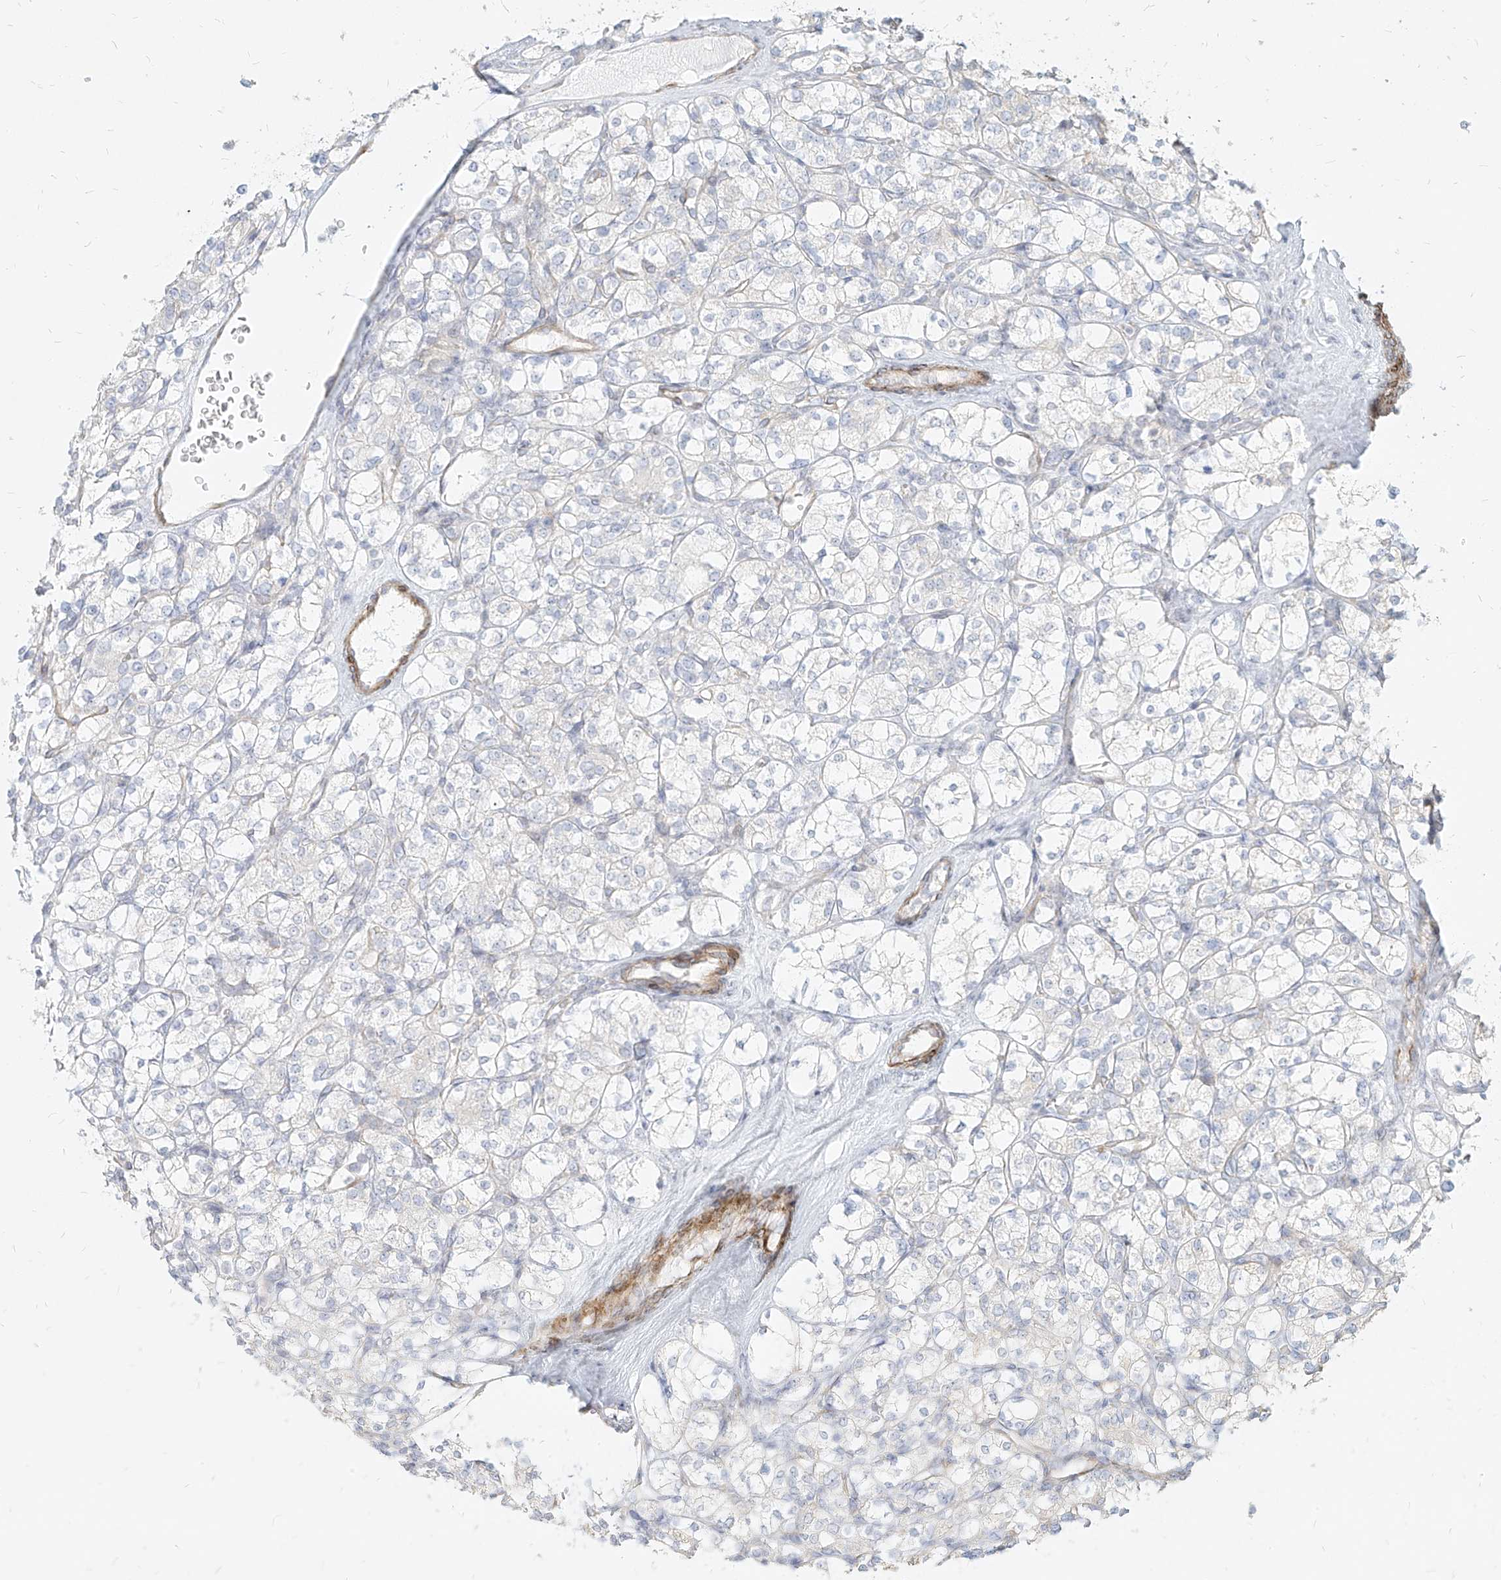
{"staining": {"intensity": "negative", "quantity": "none", "location": "none"}, "tissue": "renal cancer", "cell_type": "Tumor cells", "image_type": "cancer", "snomed": [{"axis": "morphology", "description": "Adenocarcinoma, NOS"}, {"axis": "topography", "description": "Kidney"}], "caption": "Histopathology image shows no significant protein positivity in tumor cells of renal cancer (adenocarcinoma). (Brightfield microscopy of DAB immunohistochemistry at high magnification).", "gene": "ITPKB", "patient": {"sex": "male", "age": 77}}